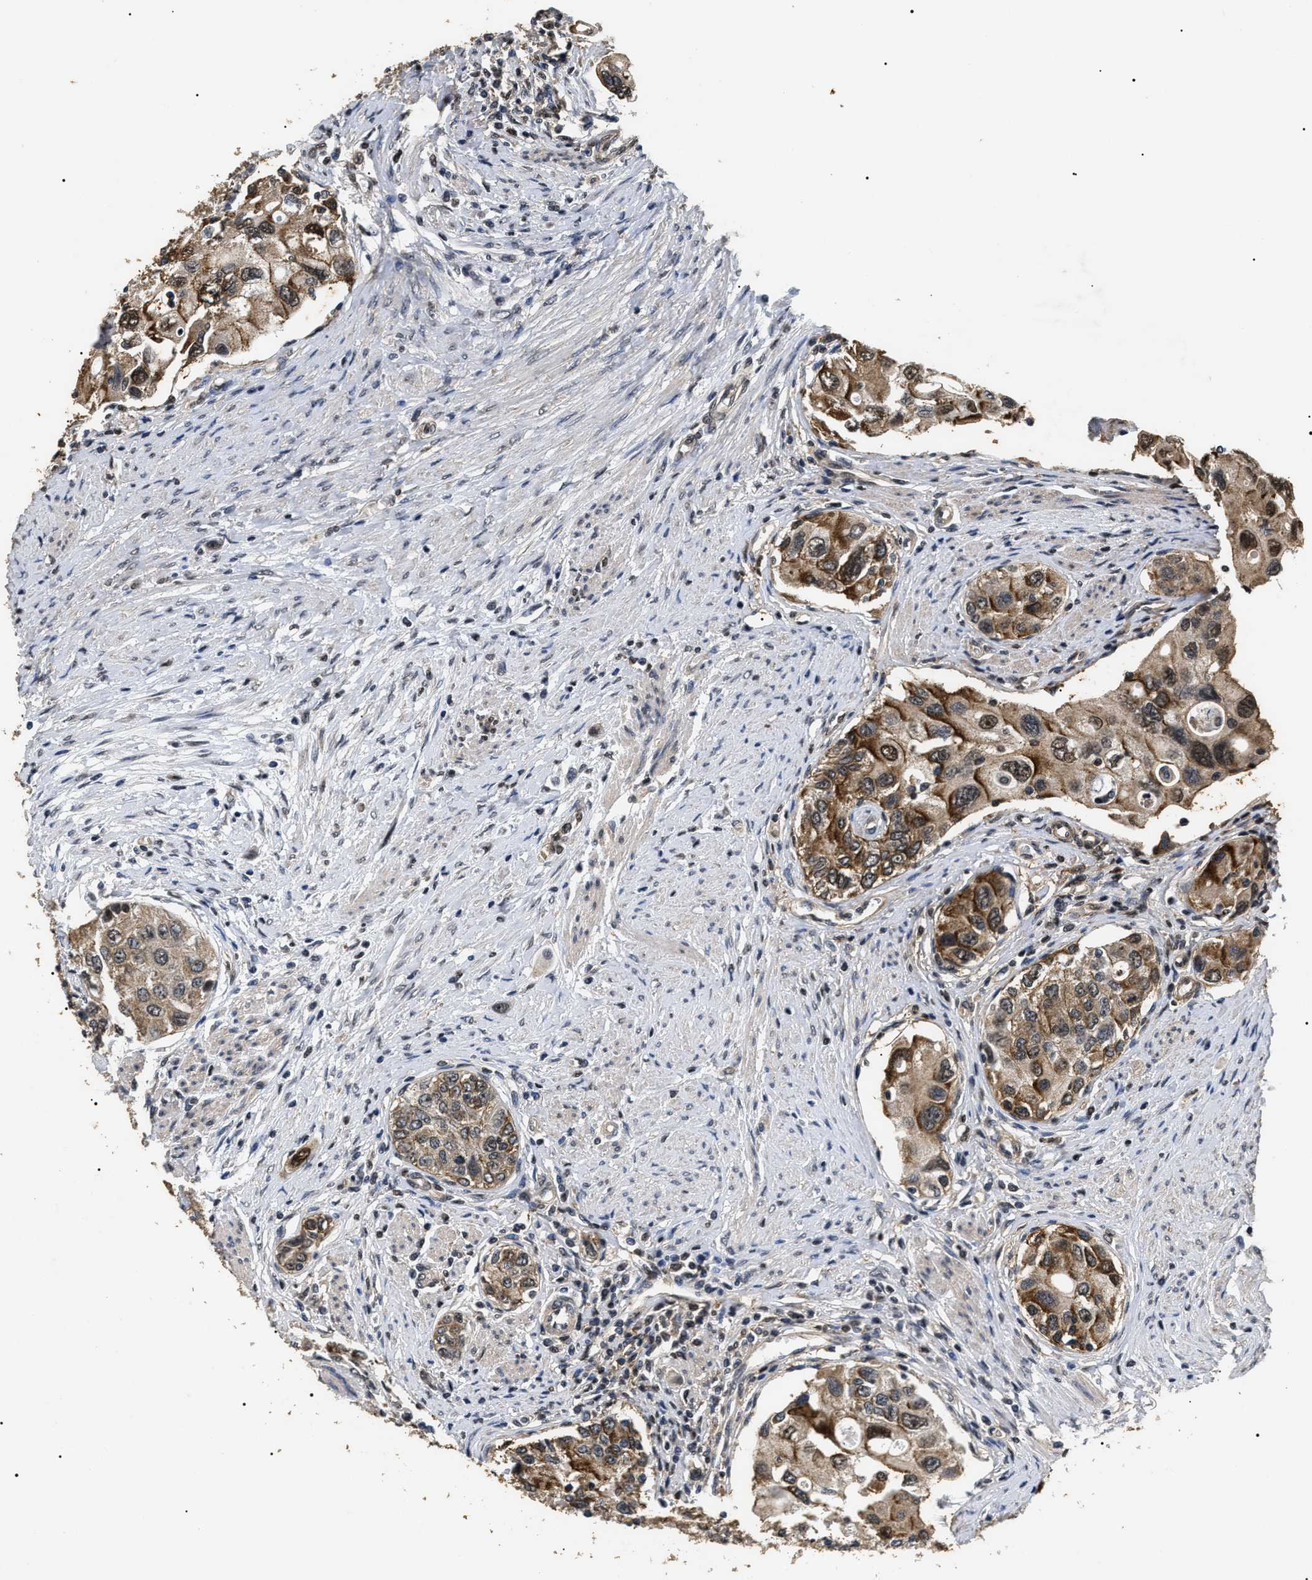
{"staining": {"intensity": "moderate", "quantity": ">75%", "location": "cytoplasmic/membranous,nuclear"}, "tissue": "urothelial cancer", "cell_type": "Tumor cells", "image_type": "cancer", "snomed": [{"axis": "morphology", "description": "Urothelial carcinoma, High grade"}, {"axis": "topography", "description": "Urinary bladder"}], "caption": "A micrograph showing moderate cytoplasmic/membranous and nuclear staining in about >75% of tumor cells in urothelial cancer, as visualized by brown immunohistochemical staining.", "gene": "ANP32E", "patient": {"sex": "female", "age": 56}}